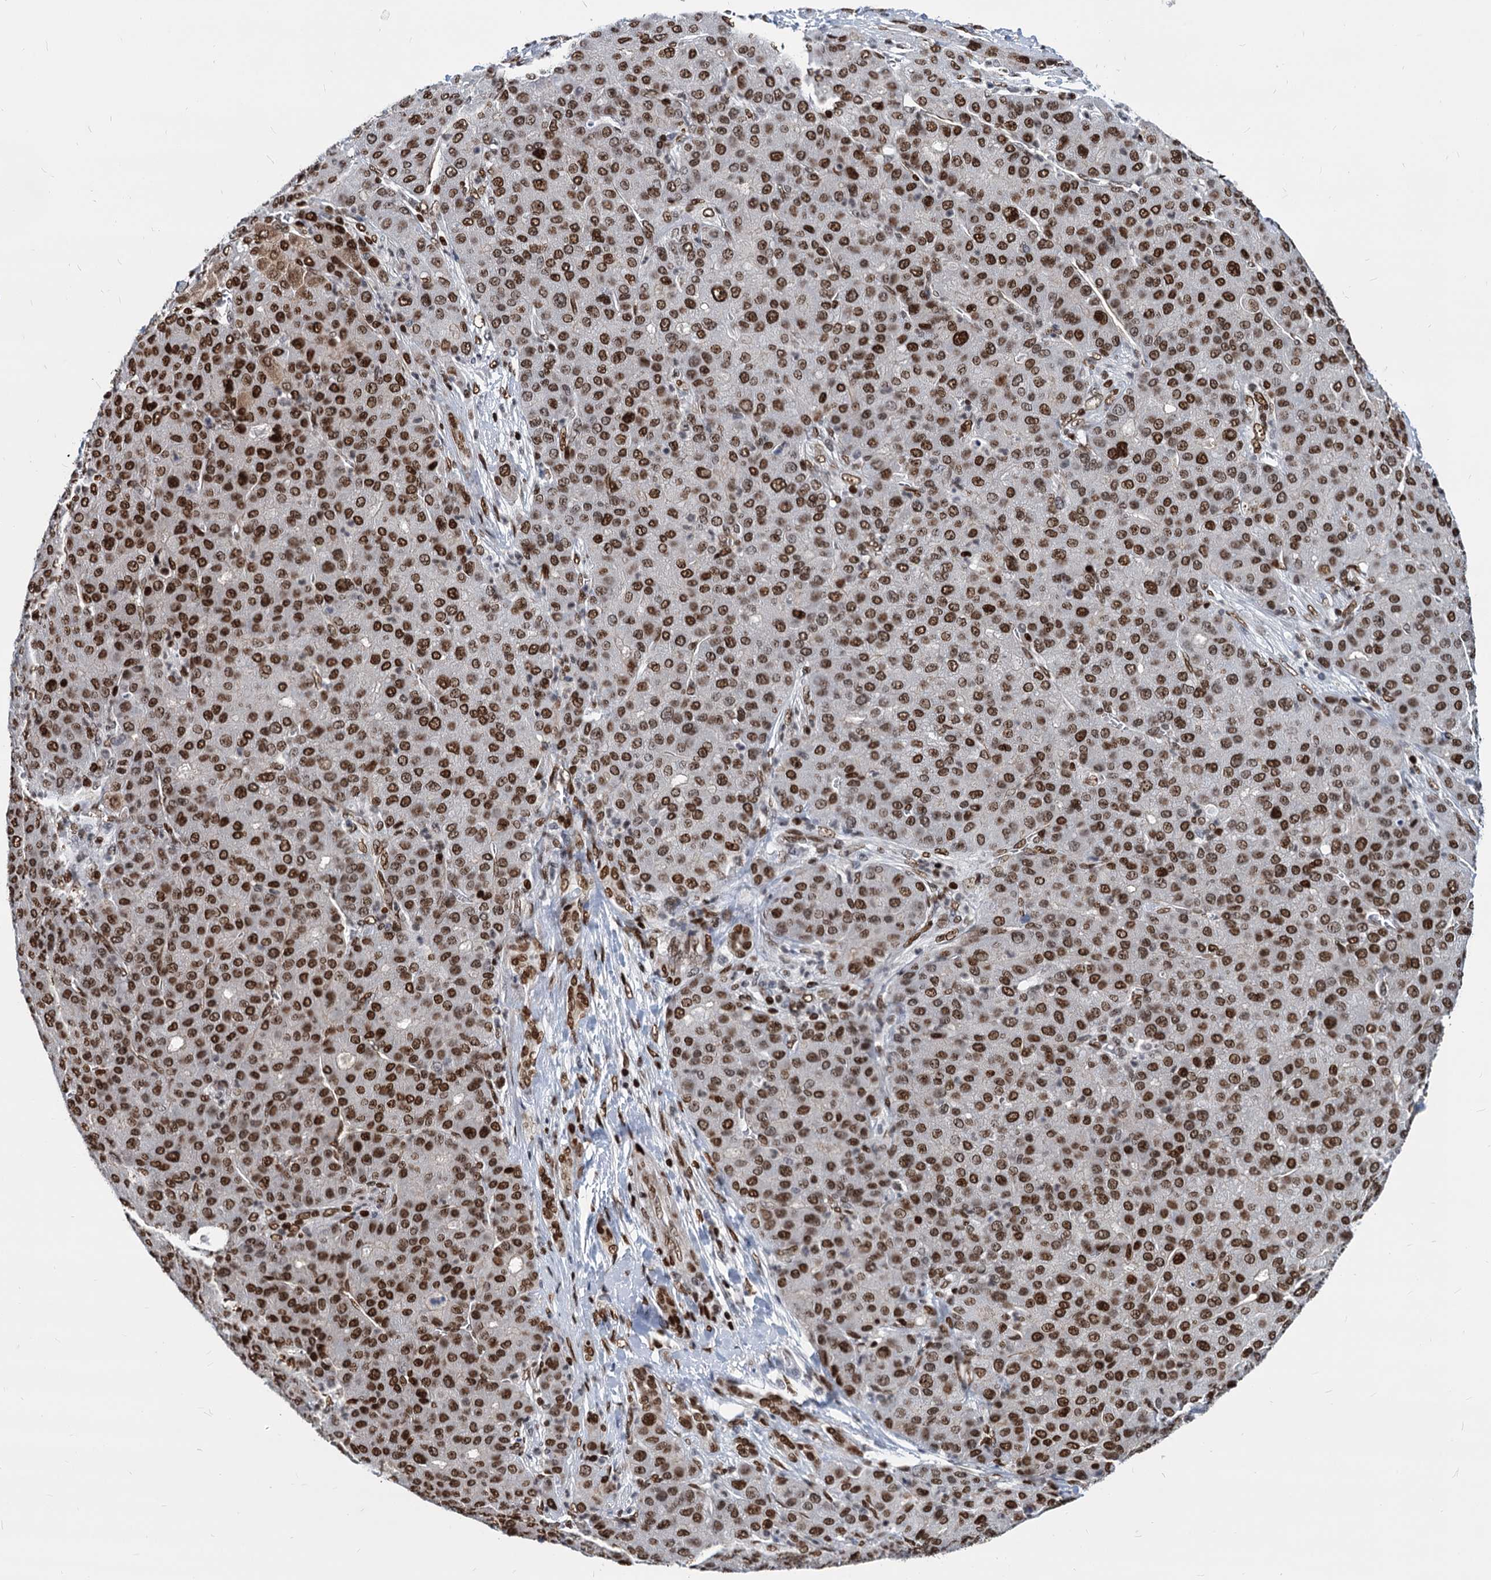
{"staining": {"intensity": "strong", "quantity": ">75%", "location": "nuclear"}, "tissue": "liver cancer", "cell_type": "Tumor cells", "image_type": "cancer", "snomed": [{"axis": "morphology", "description": "Carcinoma, Hepatocellular, NOS"}, {"axis": "topography", "description": "Liver"}], "caption": "Immunohistochemical staining of hepatocellular carcinoma (liver) reveals high levels of strong nuclear positivity in approximately >75% of tumor cells. (Brightfield microscopy of DAB IHC at high magnification).", "gene": "MECP2", "patient": {"sex": "male", "age": 65}}